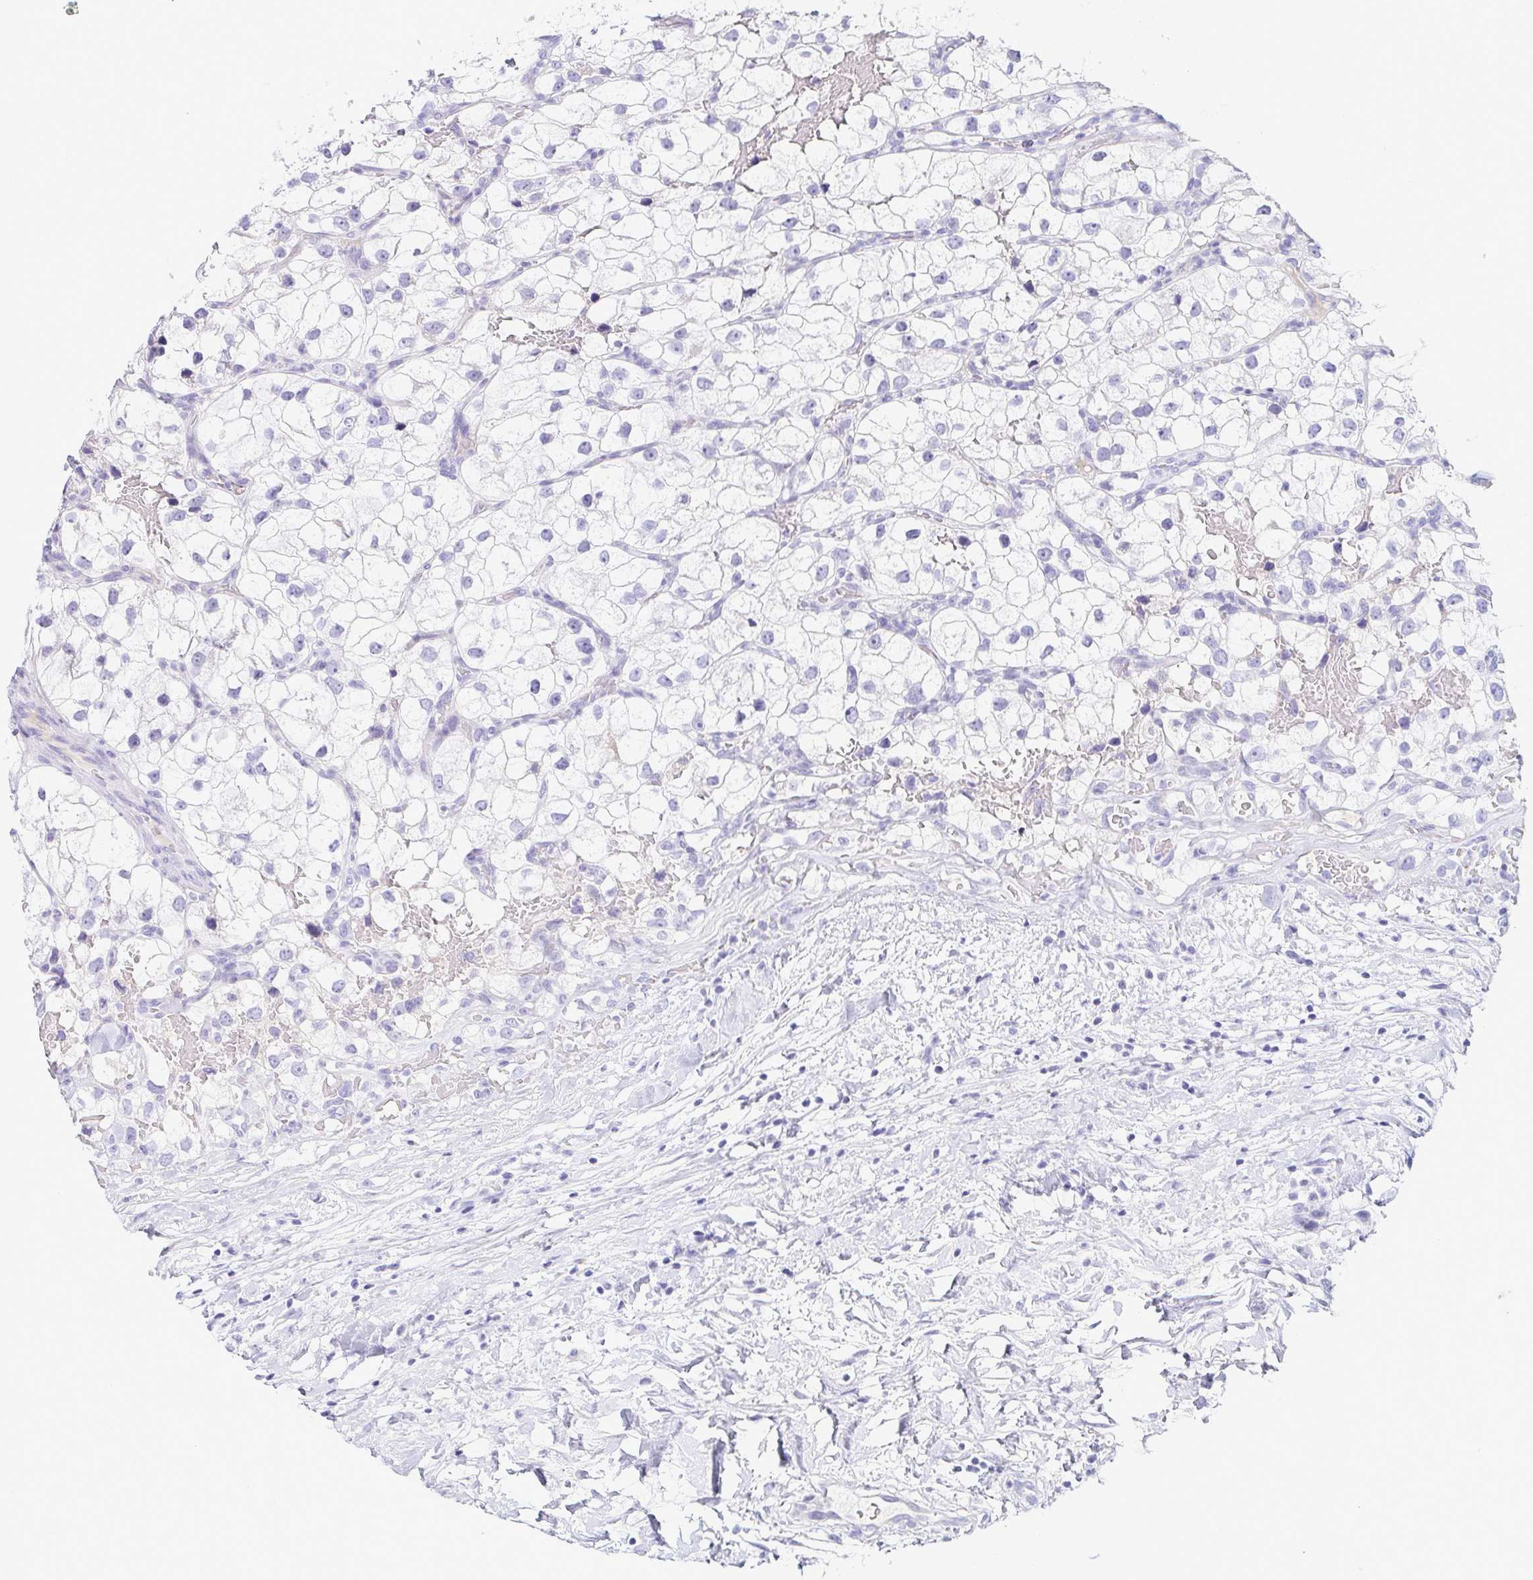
{"staining": {"intensity": "negative", "quantity": "none", "location": "none"}, "tissue": "renal cancer", "cell_type": "Tumor cells", "image_type": "cancer", "snomed": [{"axis": "morphology", "description": "Adenocarcinoma, NOS"}, {"axis": "topography", "description": "Kidney"}], "caption": "Tumor cells are negative for brown protein staining in renal cancer.", "gene": "LDLRAD1", "patient": {"sex": "male", "age": 59}}